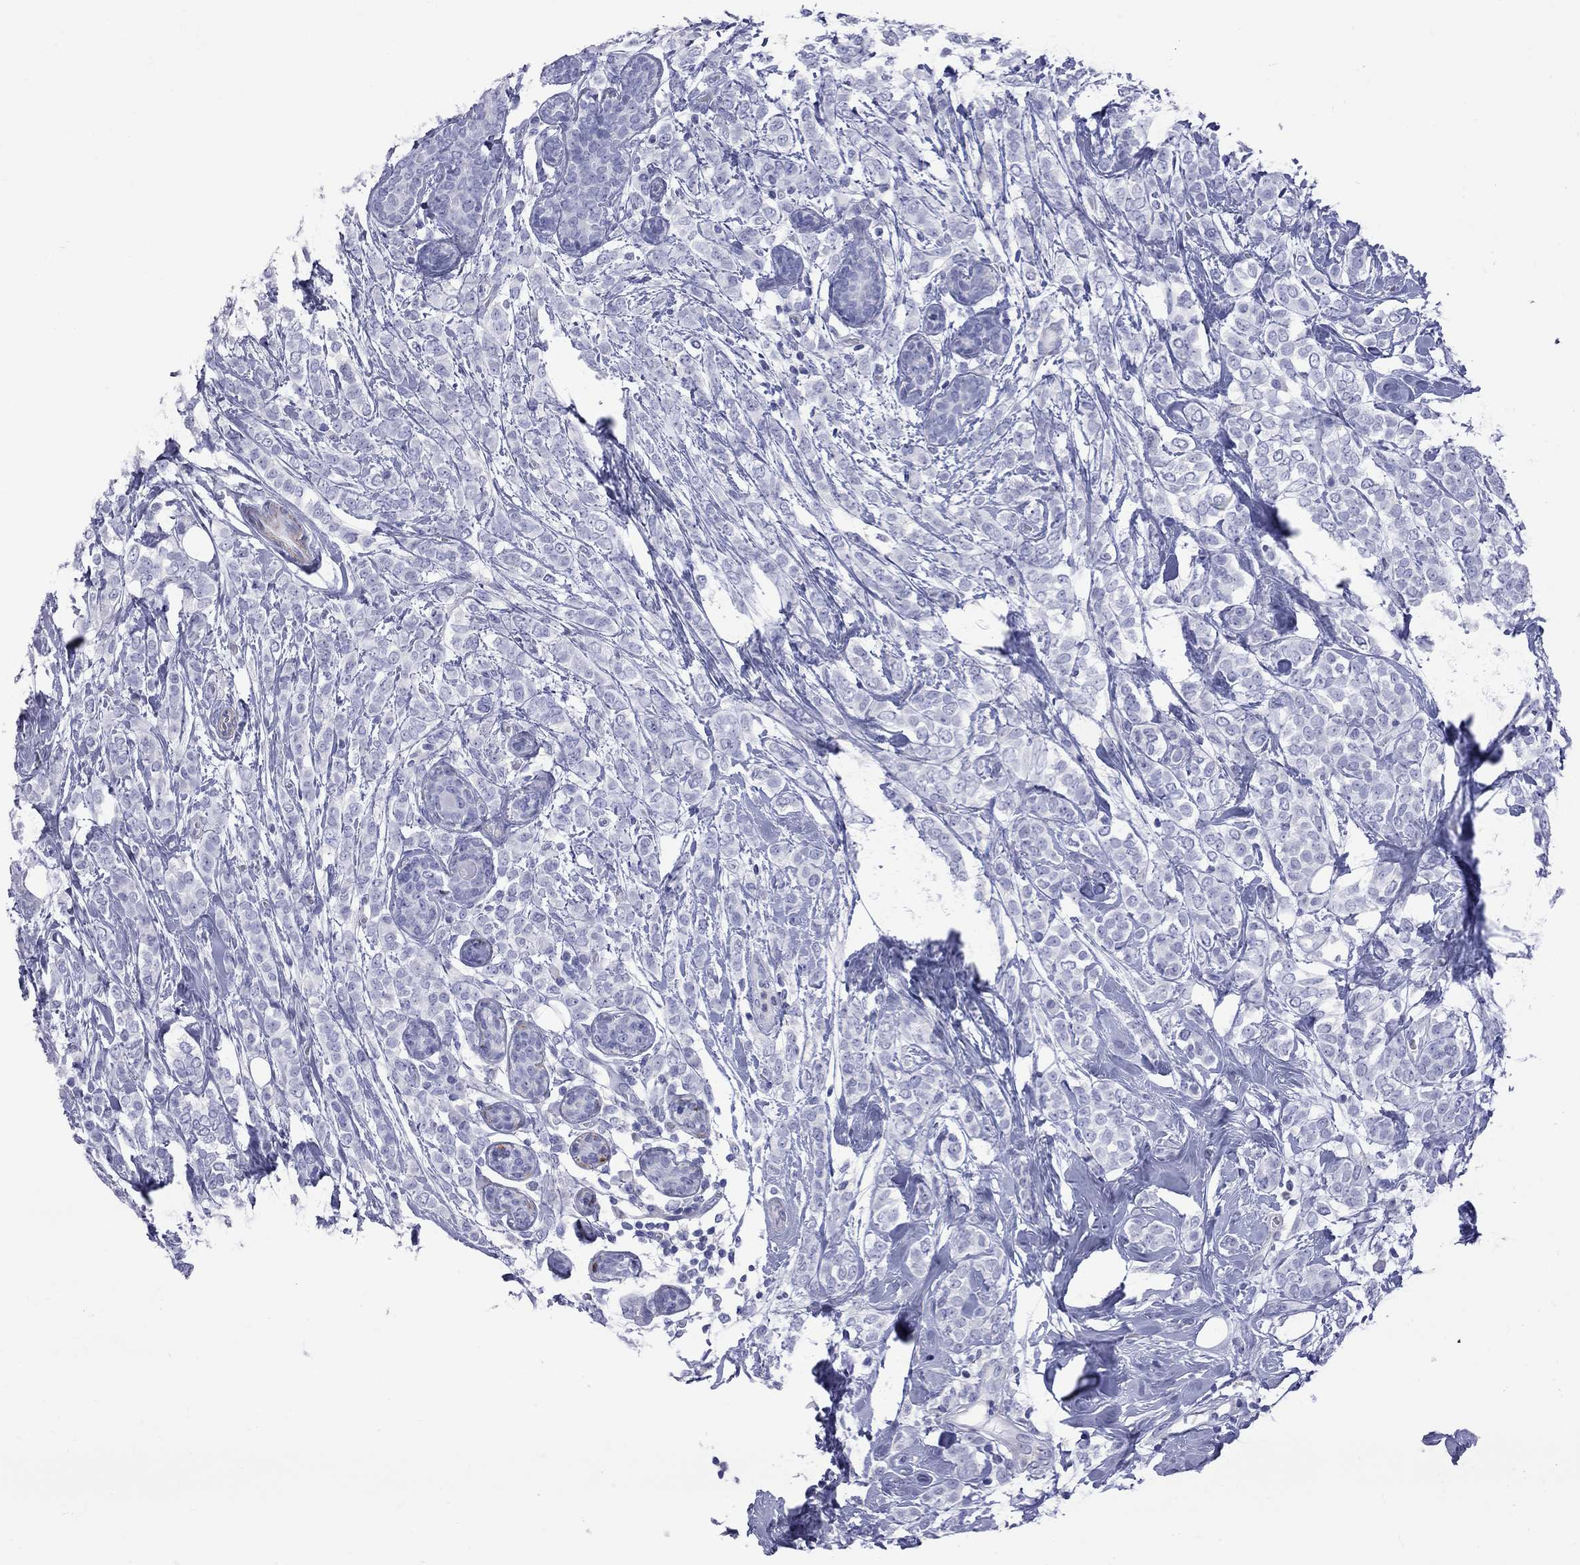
{"staining": {"intensity": "negative", "quantity": "none", "location": "none"}, "tissue": "breast cancer", "cell_type": "Tumor cells", "image_type": "cancer", "snomed": [{"axis": "morphology", "description": "Lobular carcinoma"}, {"axis": "topography", "description": "Breast"}], "caption": "Tumor cells are negative for protein expression in human breast cancer (lobular carcinoma). Brightfield microscopy of immunohistochemistry stained with DAB (brown) and hematoxylin (blue), captured at high magnification.", "gene": "S100A3", "patient": {"sex": "female", "age": 49}}